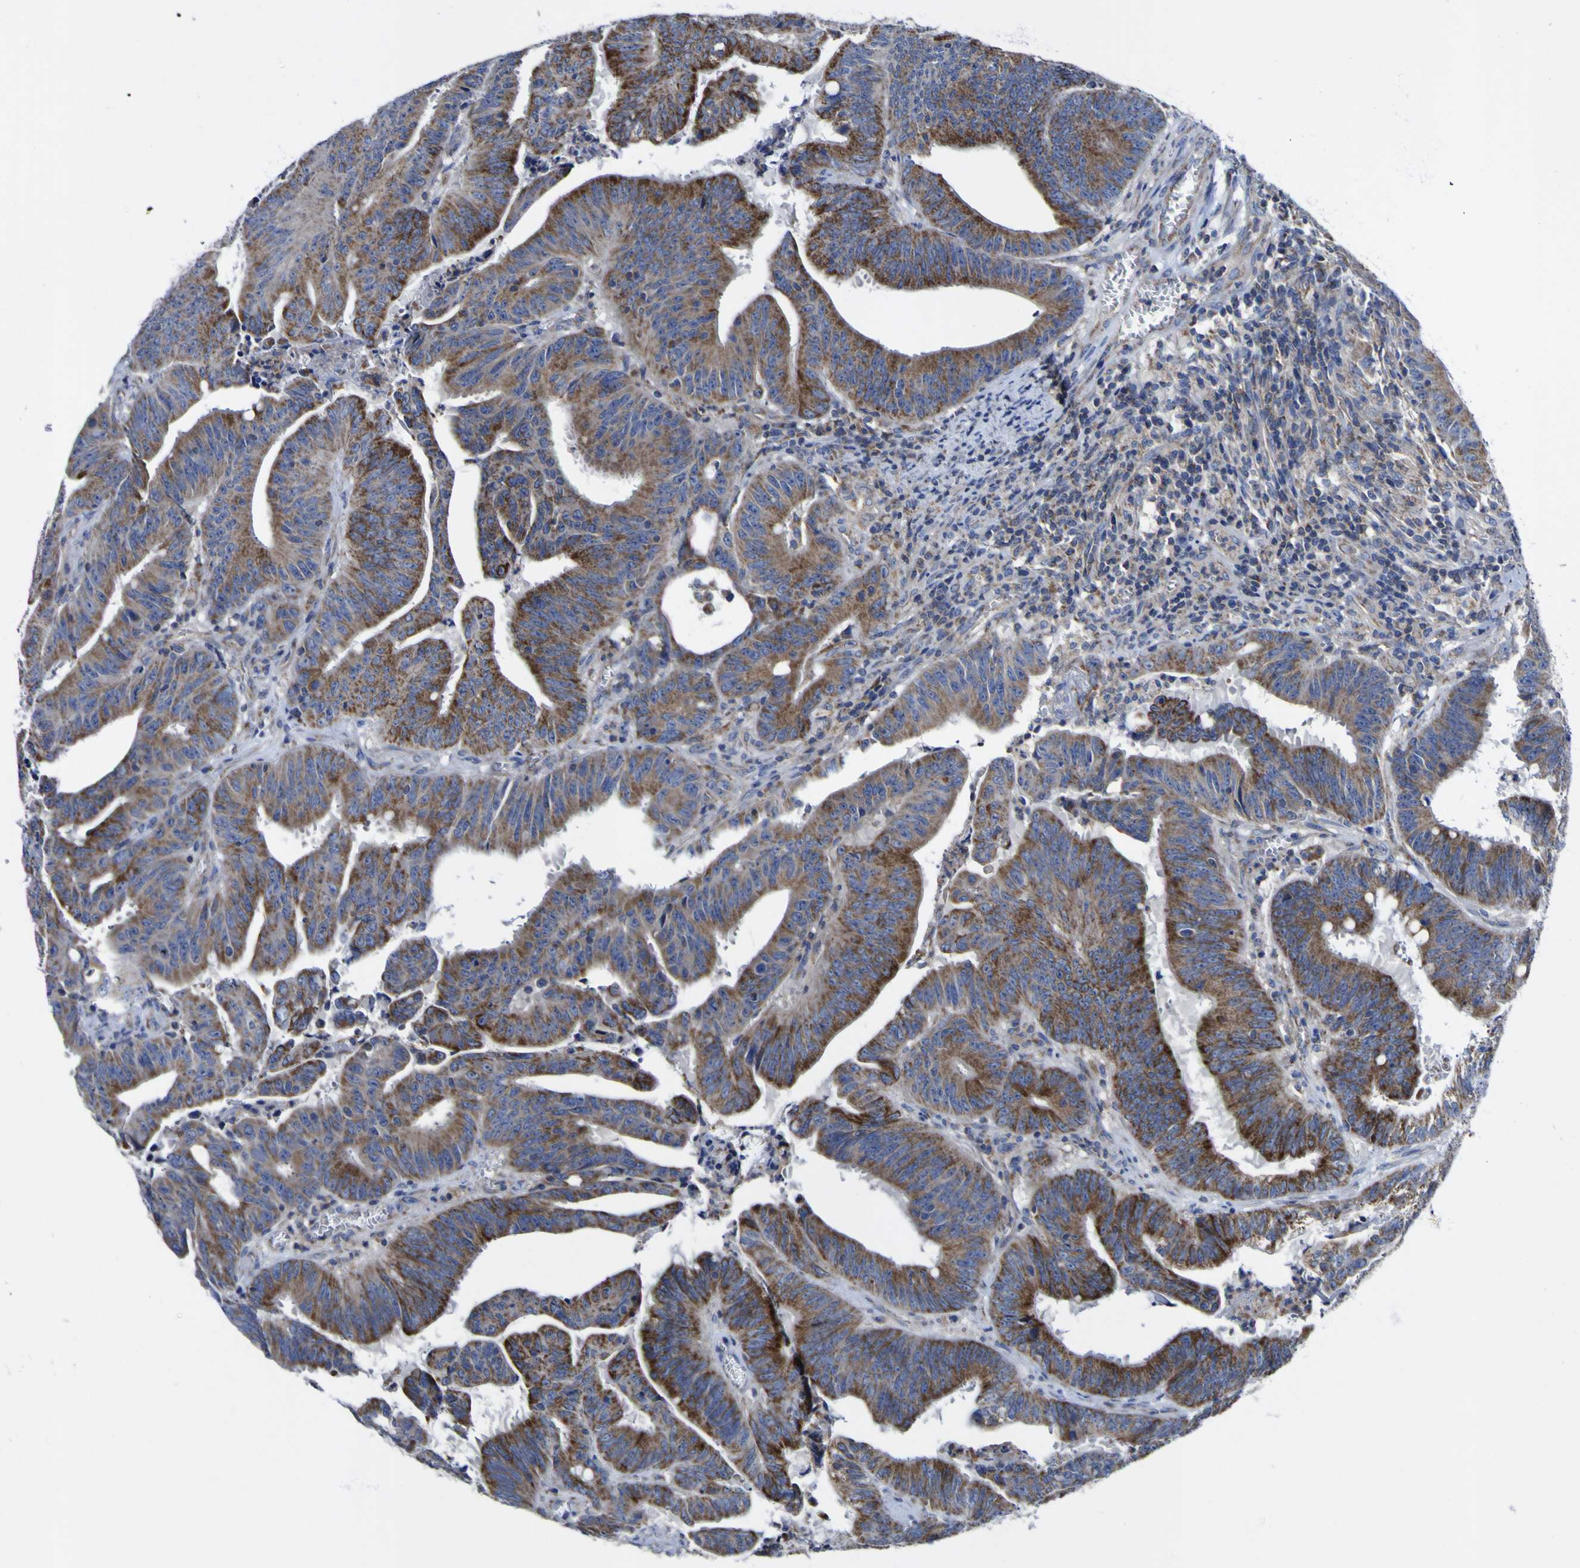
{"staining": {"intensity": "strong", "quantity": "25%-75%", "location": "cytoplasmic/membranous"}, "tissue": "colorectal cancer", "cell_type": "Tumor cells", "image_type": "cancer", "snomed": [{"axis": "morphology", "description": "Adenocarcinoma, NOS"}, {"axis": "topography", "description": "Colon"}], "caption": "Immunohistochemical staining of human colorectal cancer (adenocarcinoma) reveals high levels of strong cytoplasmic/membranous staining in about 25%-75% of tumor cells. Nuclei are stained in blue.", "gene": "CCDC90B", "patient": {"sex": "male", "age": 45}}